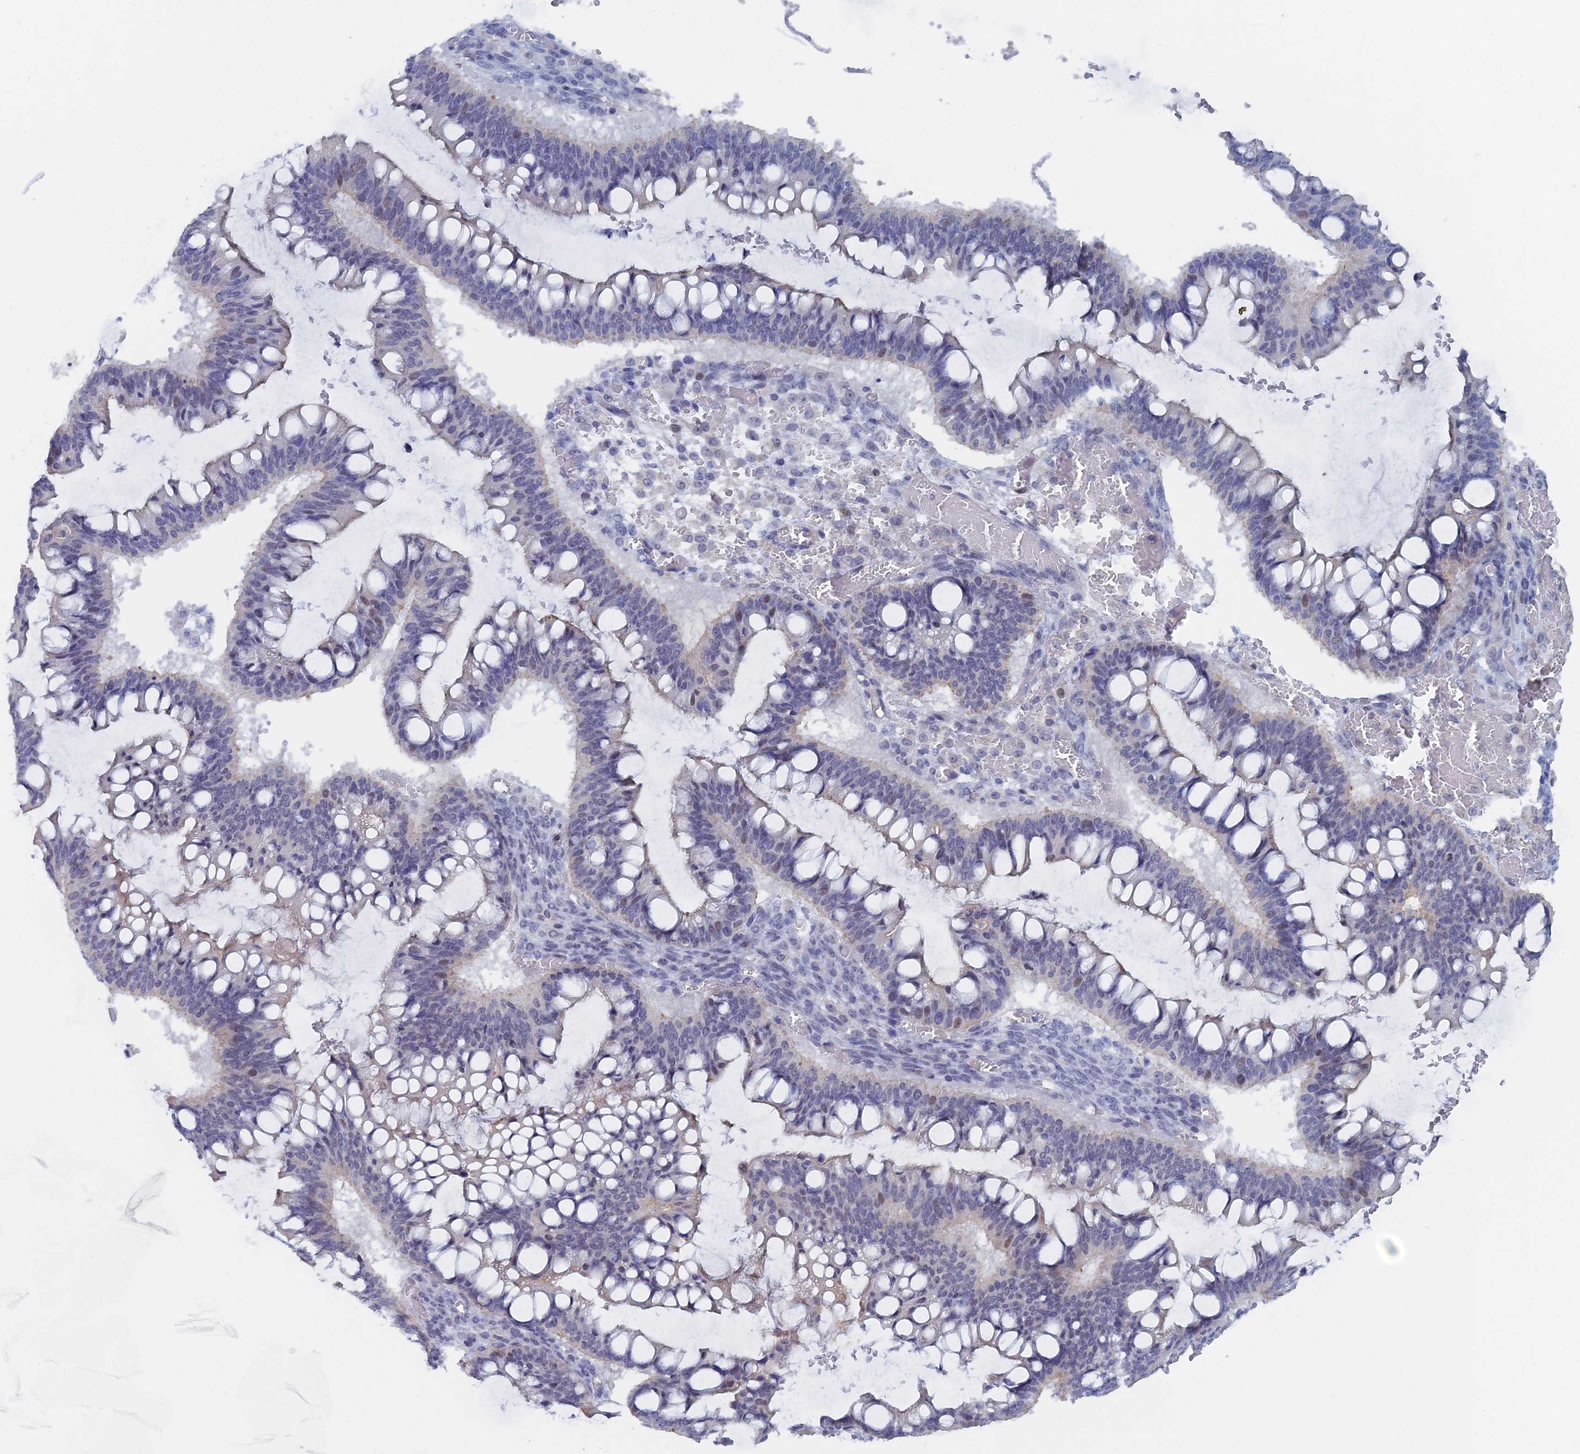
{"staining": {"intensity": "negative", "quantity": "none", "location": "none"}, "tissue": "ovarian cancer", "cell_type": "Tumor cells", "image_type": "cancer", "snomed": [{"axis": "morphology", "description": "Cystadenocarcinoma, mucinous, NOS"}, {"axis": "topography", "description": "Ovary"}], "caption": "This histopathology image is of ovarian mucinous cystadenocarcinoma stained with immunohistochemistry (IHC) to label a protein in brown with the nuclei are counter-stained blue. There is no expression in tumor cells.", "gene": "GMNC", "patient": {"sex": "female", "age": 73}}